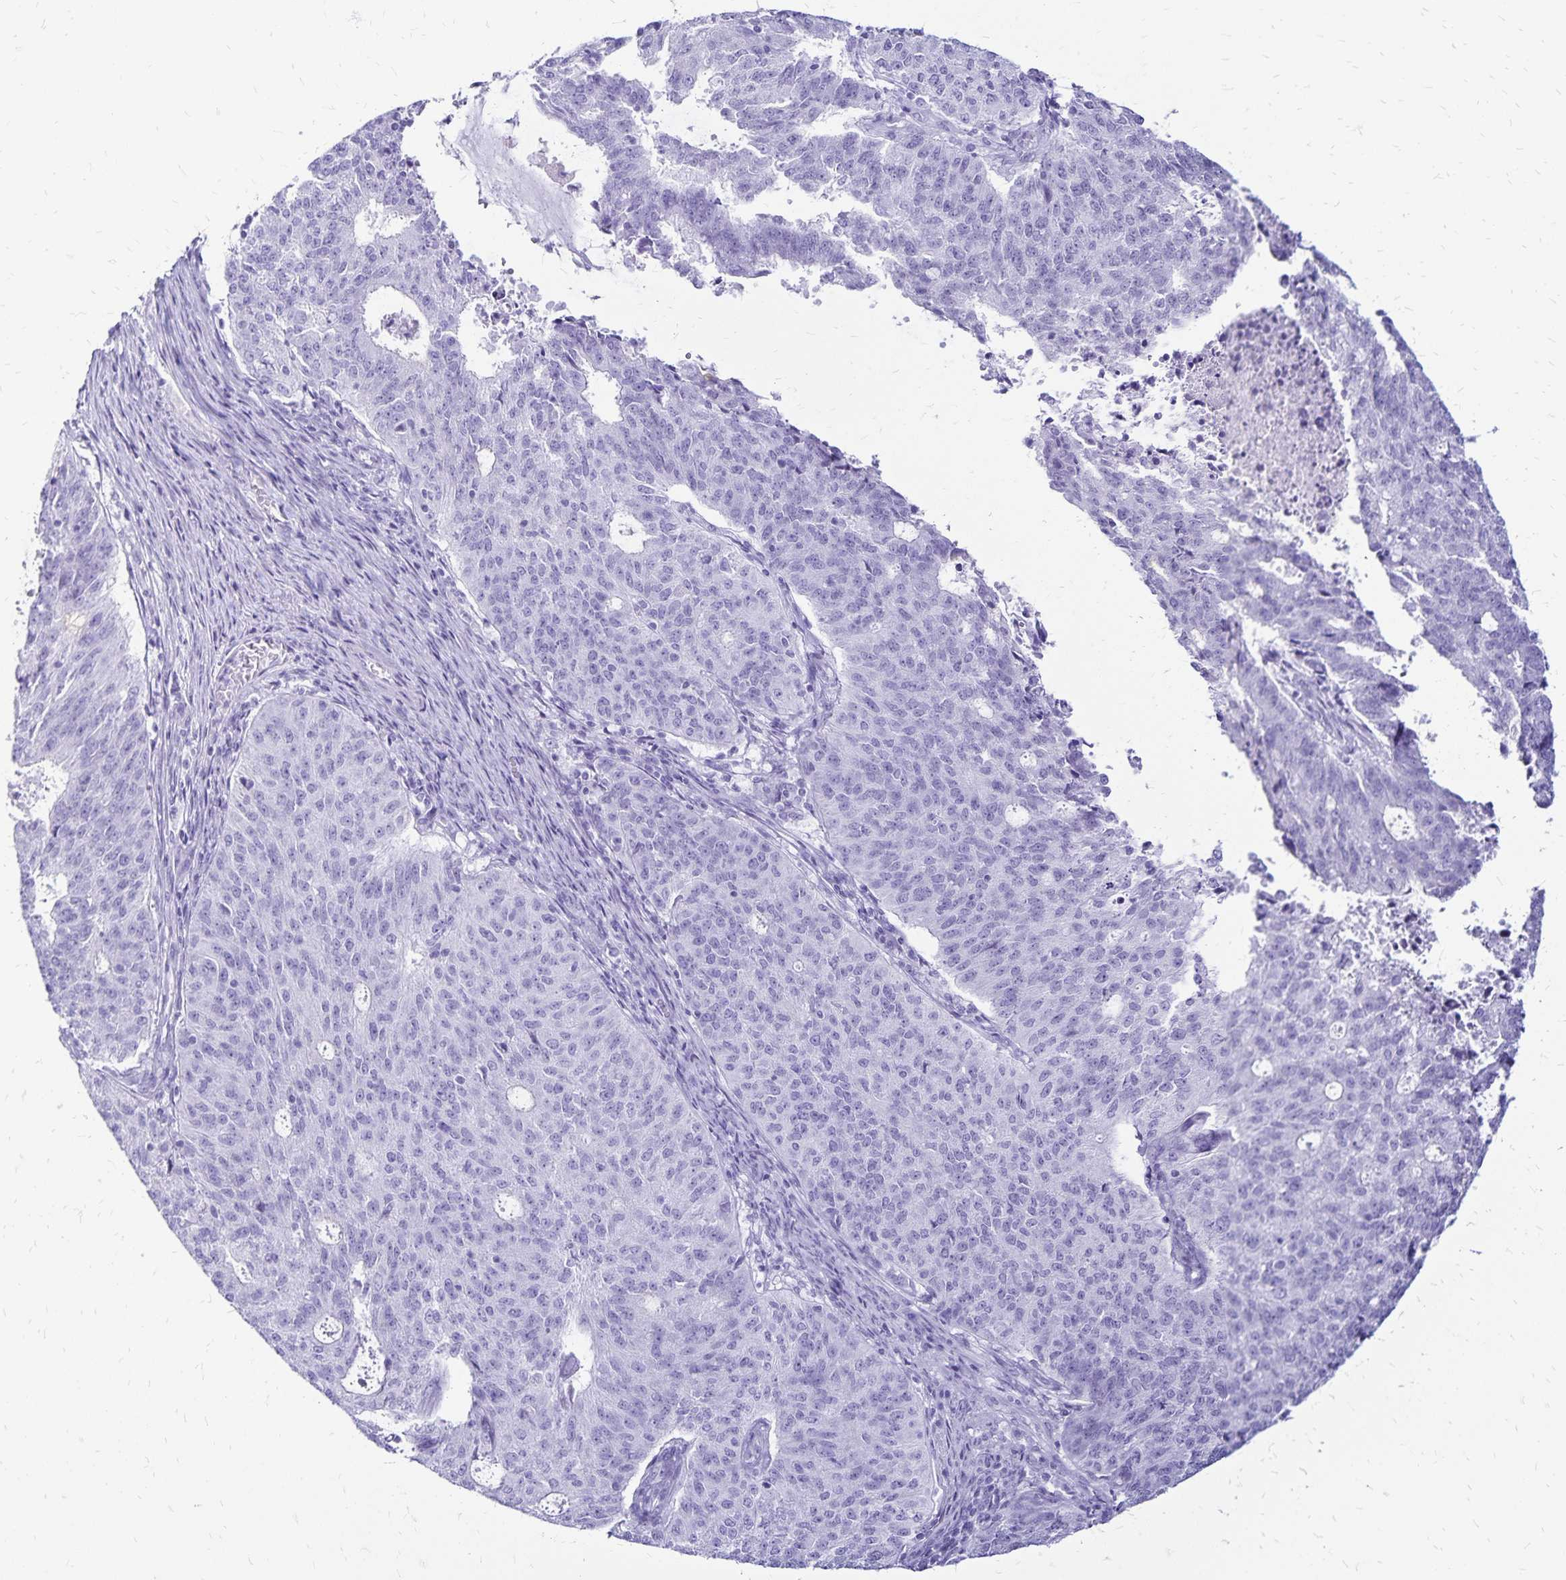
{"staining": {"intensity": "negative", "quantity": "none", "location": "none"}, "tissue": "endometrial cancer", "cell_type": "Tumor cells", "image_type": "cancer", "snomed": [{"axis": "morphology", "description": "Adenocarcinoma, NOS"}, {"axis": "topography", "description": "Endometrium"}], "caption": "An image of adenocarcinoma (endometrial) stained for a protein shows no brown staining in tumor cells. (DAB IHC with hematoxylin counter stain).", "gene": "LIN28B", "patient": {"sex": "female", "age": 82}}